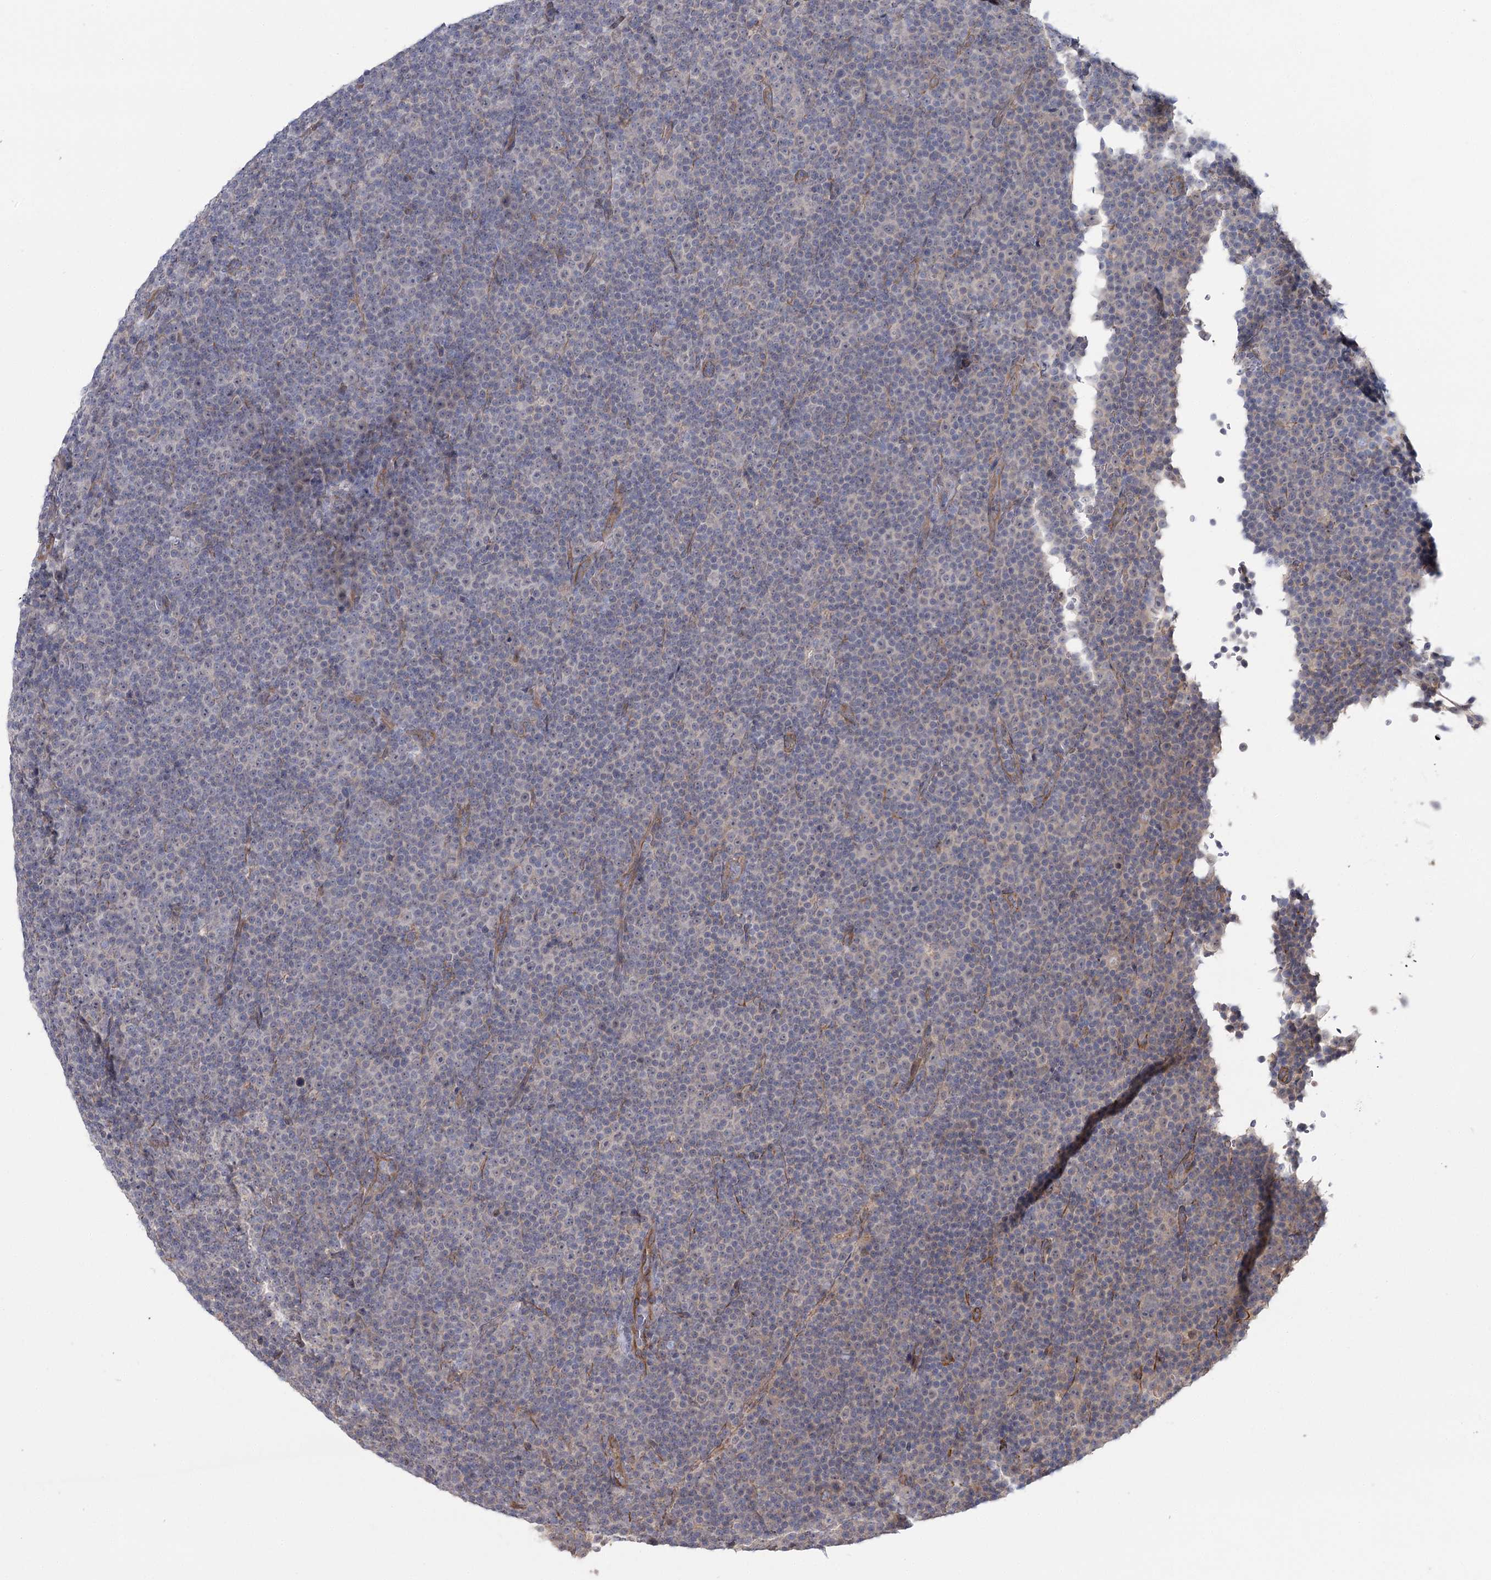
{"staining": {"intensity": "negative", "quantity": "none", "location": "none"}, "tissue": "lymphoma", "cell_type": "Tumor cells", "image_type": "cancer", "snomed": [{"axis": "morphology", "description": "Malignant lymphoma, non-Hodgkin's type, Low grade"}, {"axis": "topography", "description": "Lymph node"}], "caption": "This is an immunohistochemistry (IHC) histopathology image of lymphoma. There is no staining in tumor cells.", "gene": "TBC1D9B", "patient": {"sex": "female", "age": 67}}